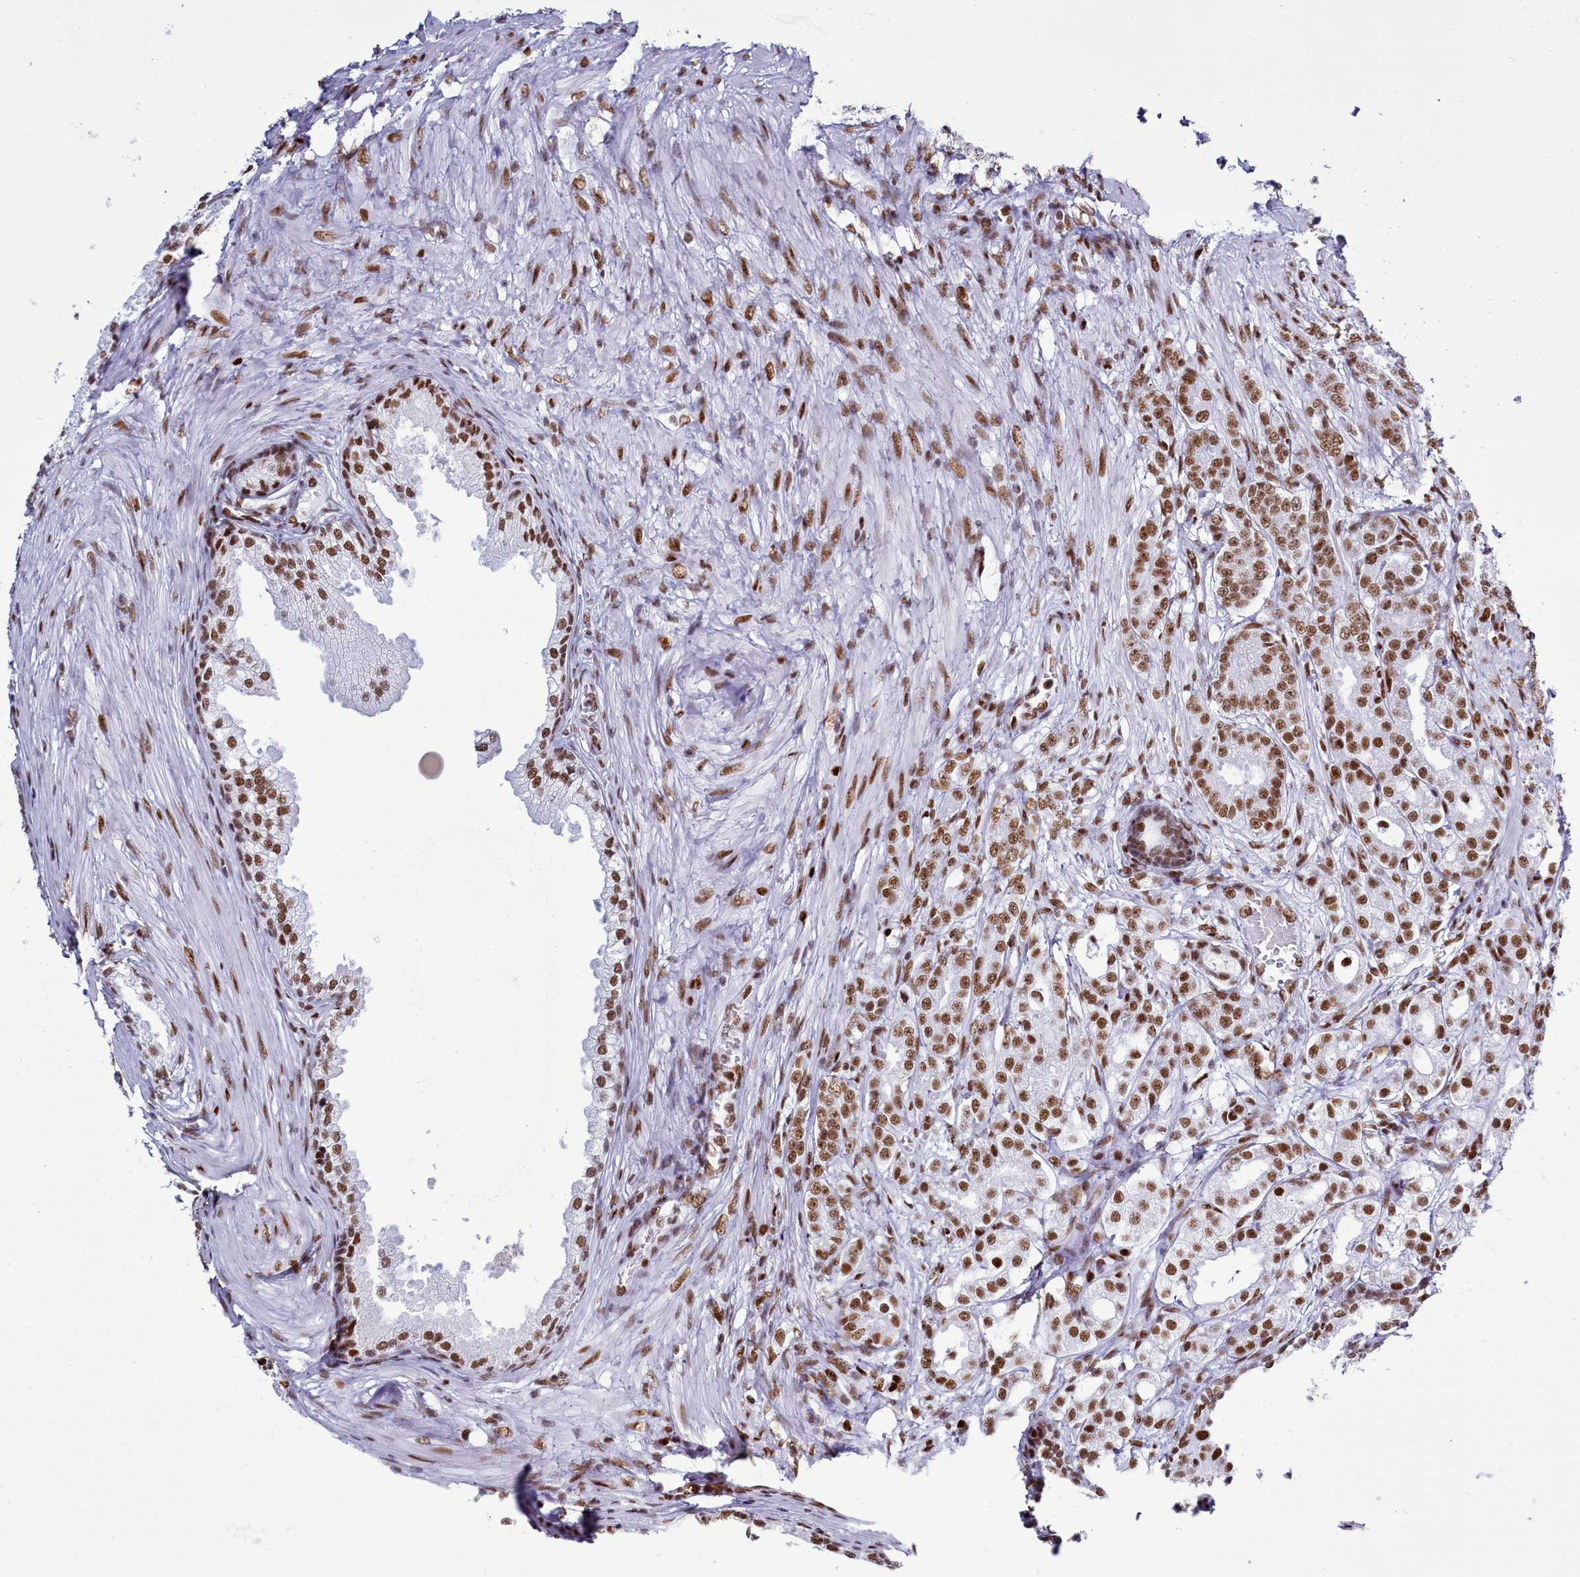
{"staining": {"intensity": "moderate", "quantity": ">75%", "location": "nuclear"}, "tissue": "prostate cancer", "cell_type": "Tumor cells", "image_type": "cancer", "snomed": [{"axis": "morphology", "description": "Adenocarcinoma, High grade"}, {"axis": "topography", "description": "Prostate"}], "caption": "The histopathology image shows immunohistochemical staining of prostate adenocarcinoma (high-grade). There is moderate nuclear expression is seen in approximately >75% of tumor cells.", "gene": "RALY", "patient": {"sex": "male", "age": 69}}